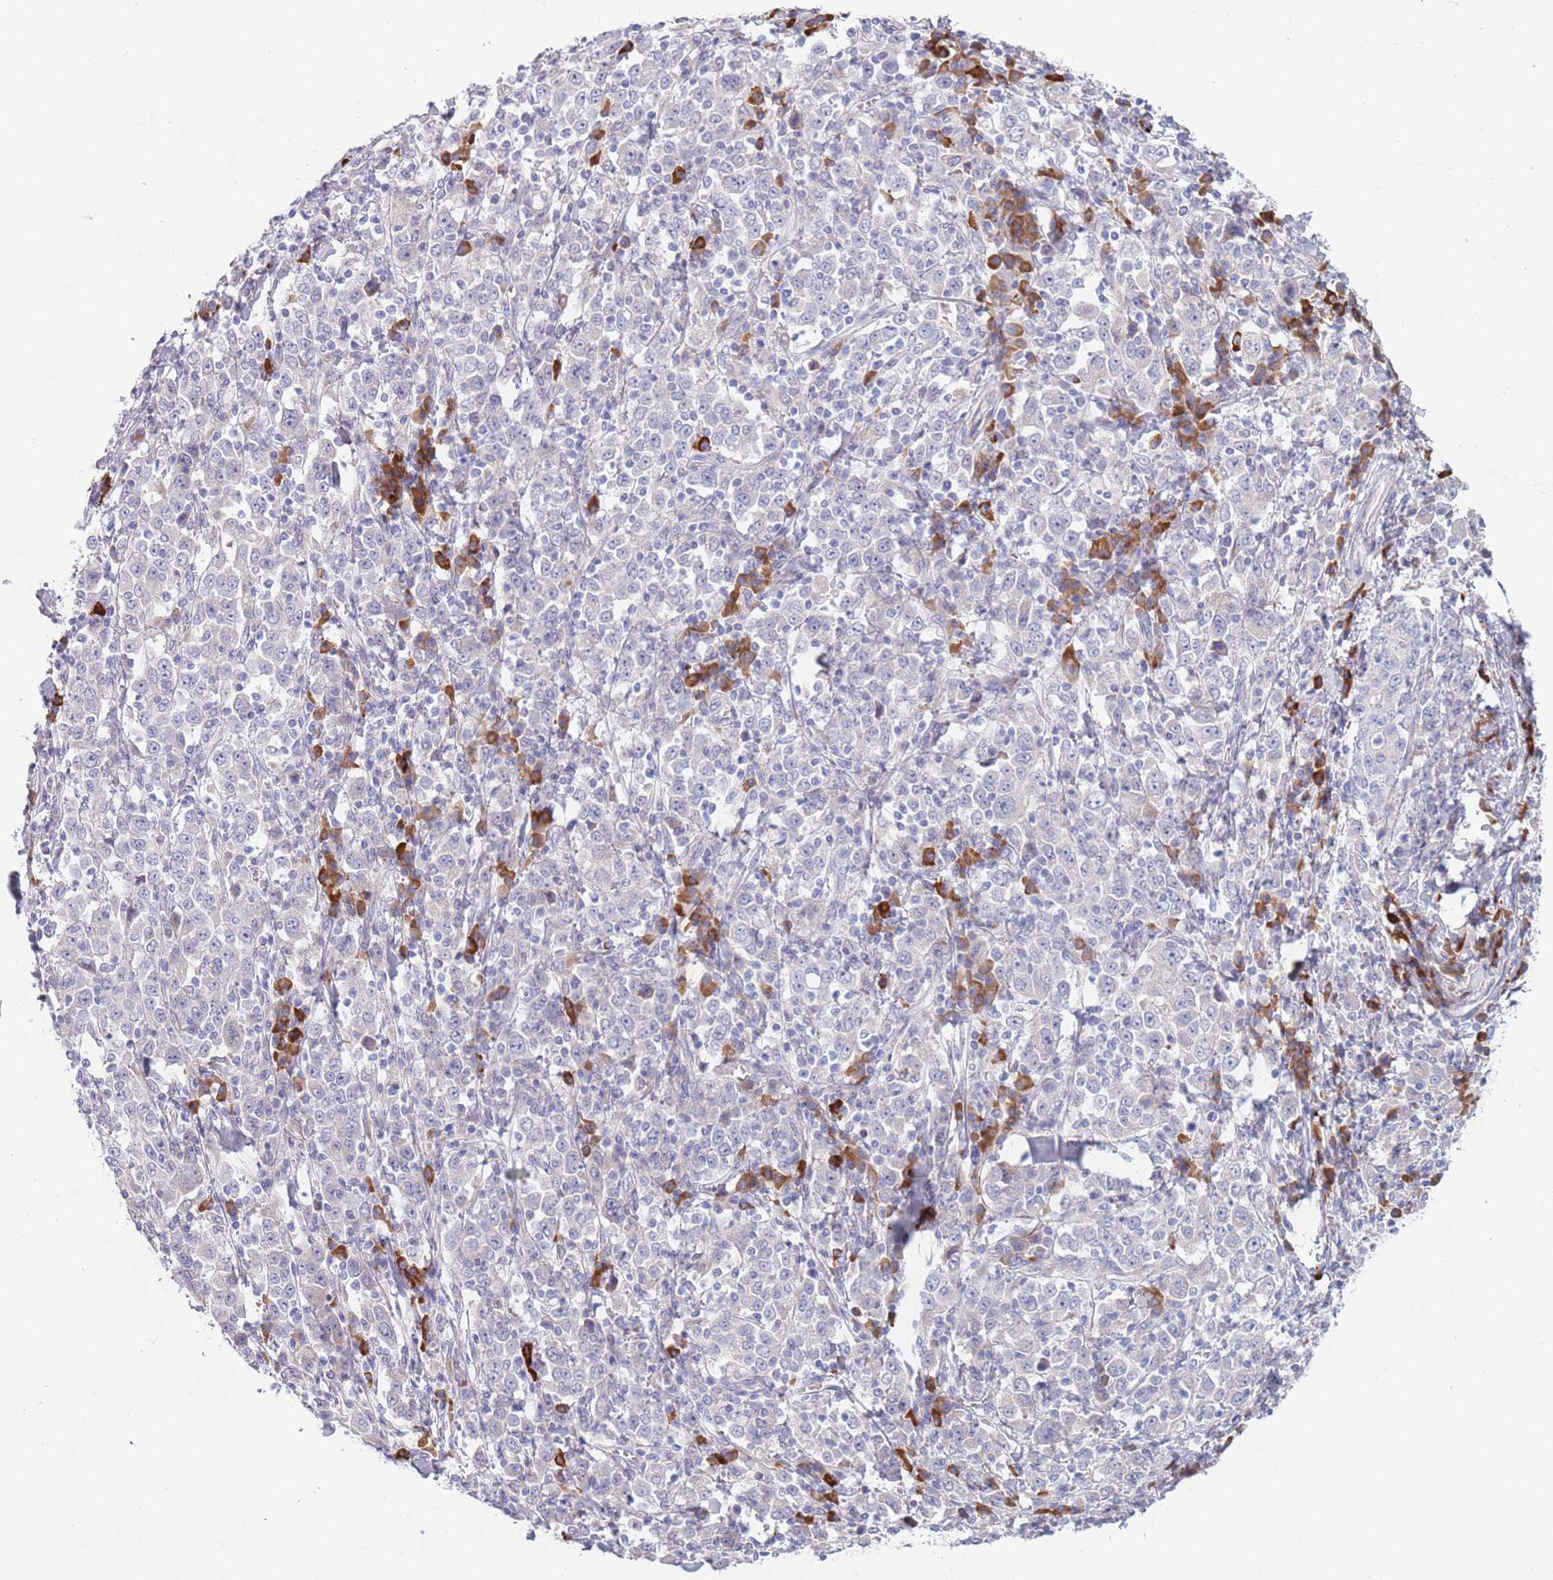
{"staining": {"intensity": "negative", "quantity": "none", "location": "none"}, "tissue": "stomach cancer", "cell_type": "Tumor cells", "image_type": "cancer", "snomed": [{"axis": "morphology", "description": "Normal tissue, NOS"}, {"axis": "morphology", "description": "Adenocarcinoma, NOS"}, {"axis": "topography", "description": "Stomach, upper"}, {"axis": "topography", "description": "Stomach"}], "caption": "Immunohistochemistry (IHC) image of stomach cancer stained for a protein (brown), which shows no expression in tumor cells. (DAB immunohistochemistry (IHC) visualized using brightfield microscopy, high magnification).", "gene": "LTB", "patient": {"sex": "male", "age": 59}}